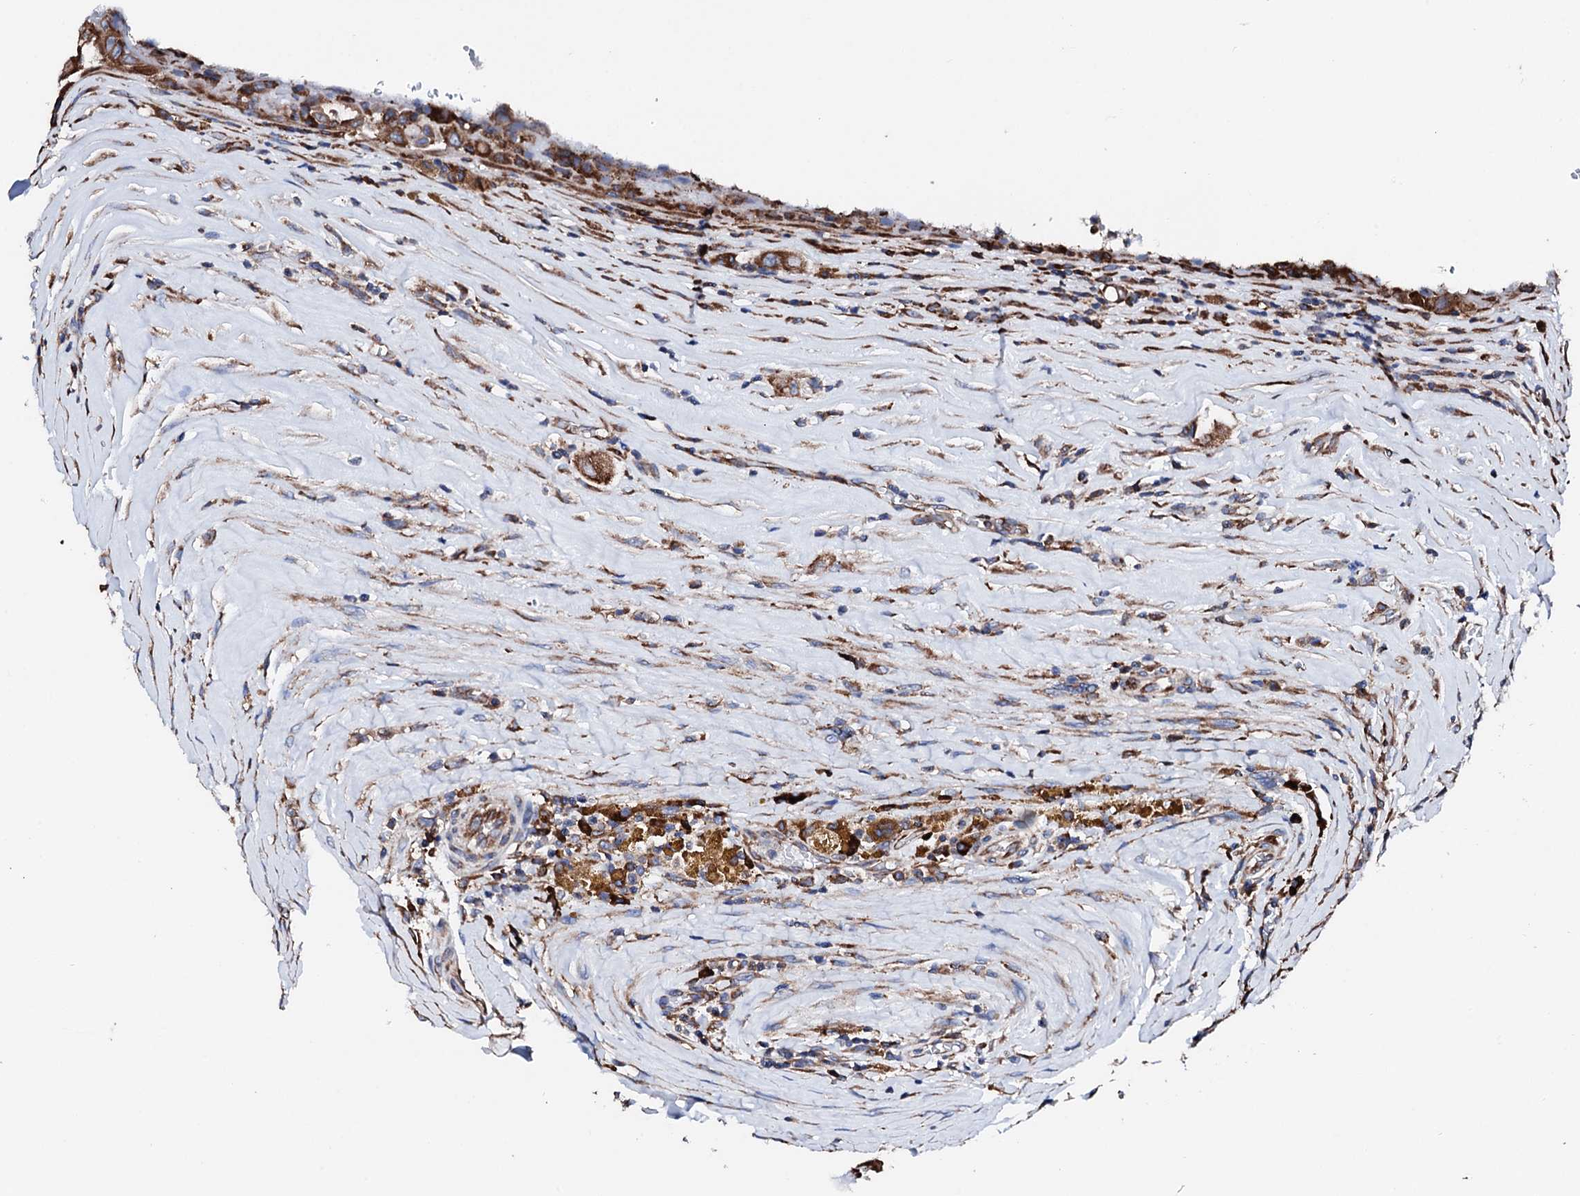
{"staining": {"intensity": "strong", "quantity": ">75%", "location": "cytoplasmic/membranous"}, "tissue": "thyroid cancer", "cell_type": "Tumor cells", "image_type": "cancer", "snomed": [{"axis": "morphology", "description": "Papillary adenocarcinoma, NOS"}, {"axis": "topography", "description": "Thyroid gland"}], "caption": "This is a micrograph of immunohistochemistry (IHC) staining of thyroid cancer, which shows strong expression in the cytoplasmic/membranous of tumor cells.", "gene": "AMDHD1", "patient": {"sex": "male", "age": 77}}